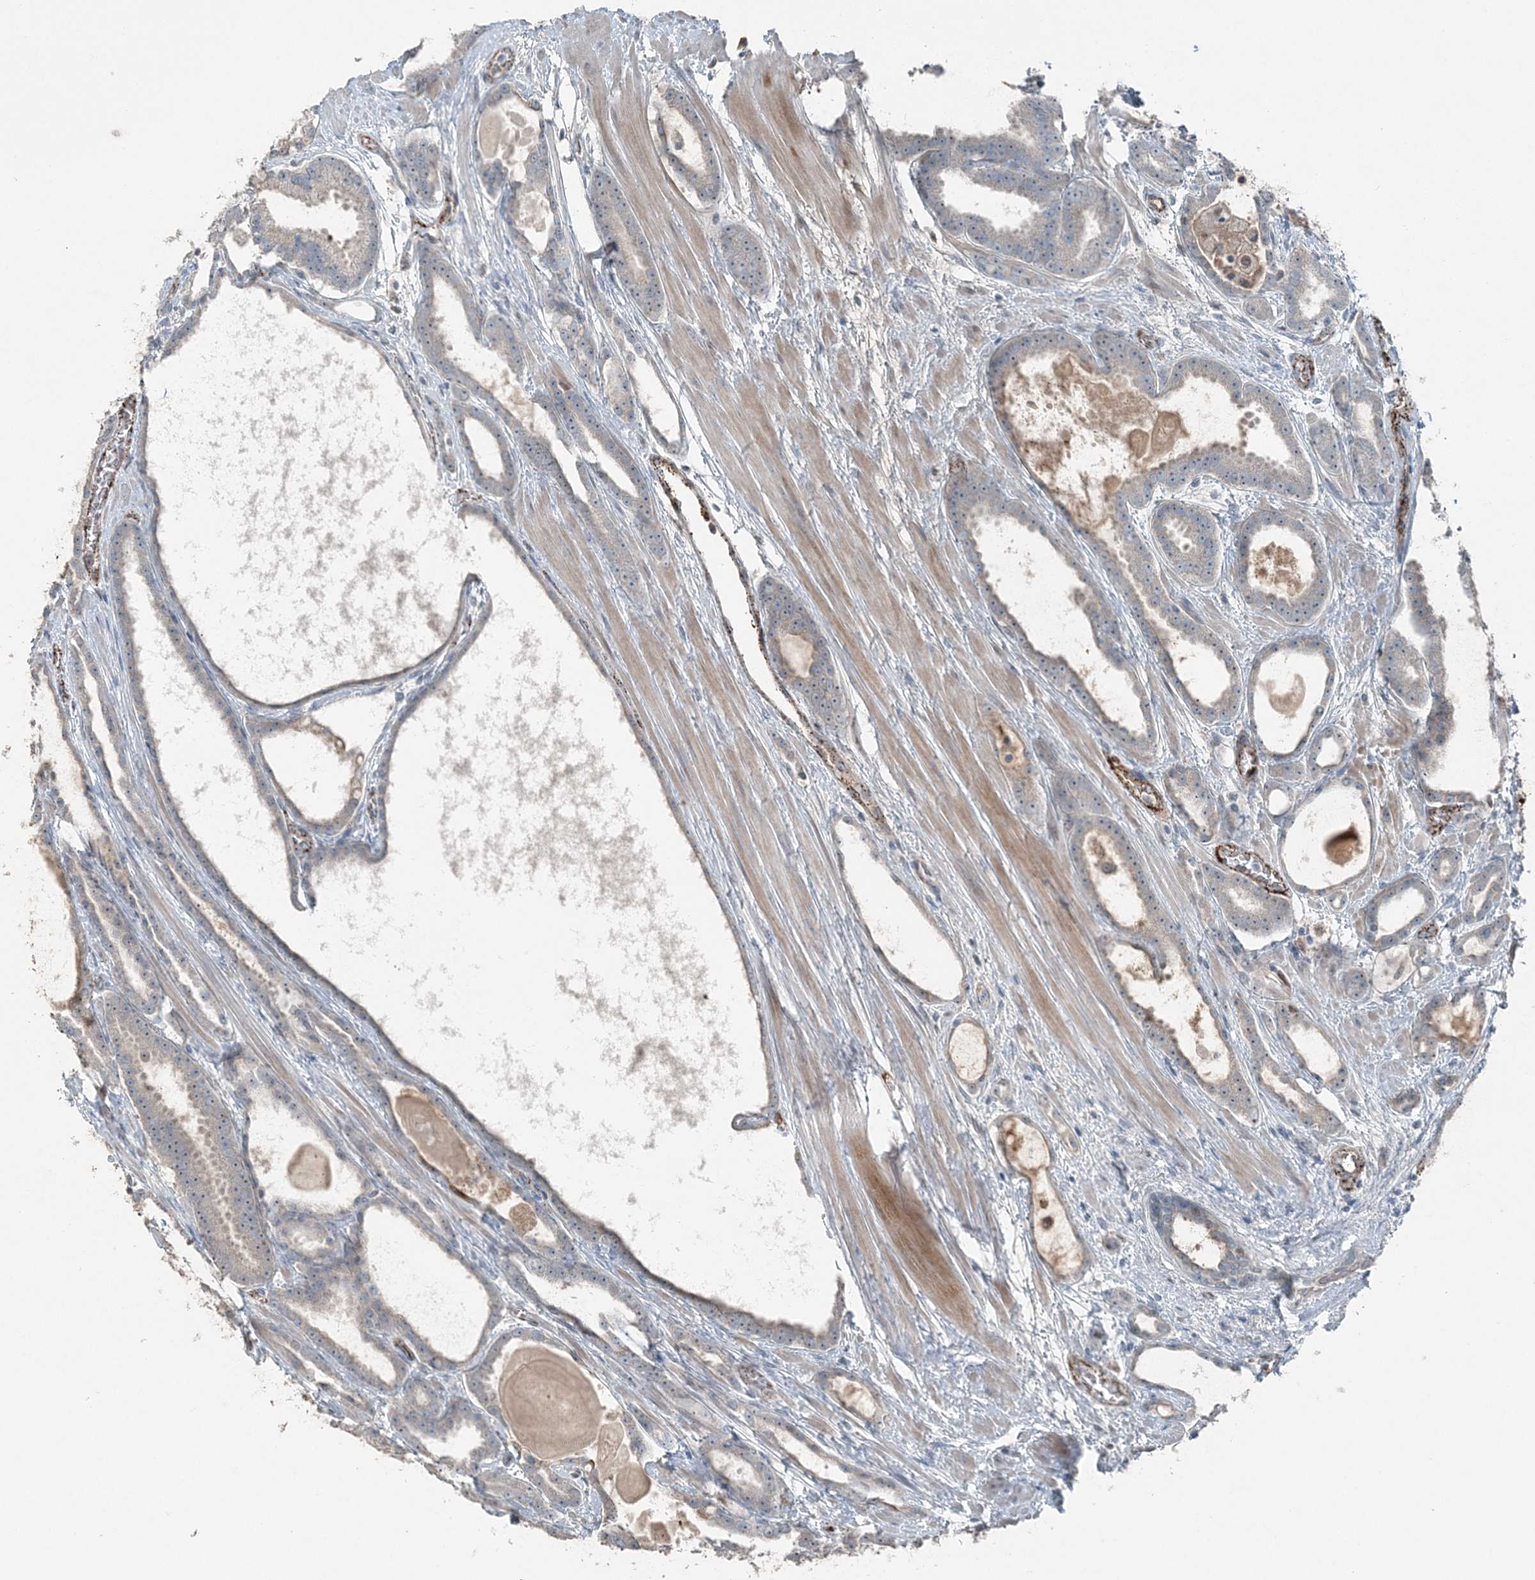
{"staining": {"intensity": "weak", "quantity": "<25%", "location": "cytoplasmic/membranous"}, "tissue": "prostate cancer", "cell_type": "Tumor cells", "image_type": "cancer", "snomed": [{"axis": "morphology", "description": "Adenocarcinoma, High grade"}, {"axis": "topography", "description": "Prostate"}], "caption": "An image of prostate cancer (high-grade adenocarcinoma) stained for a protein shows no brown staining in tumor cells.", "gene": "ELOVL7", "patient": {"sex": "male", "age": 60}}